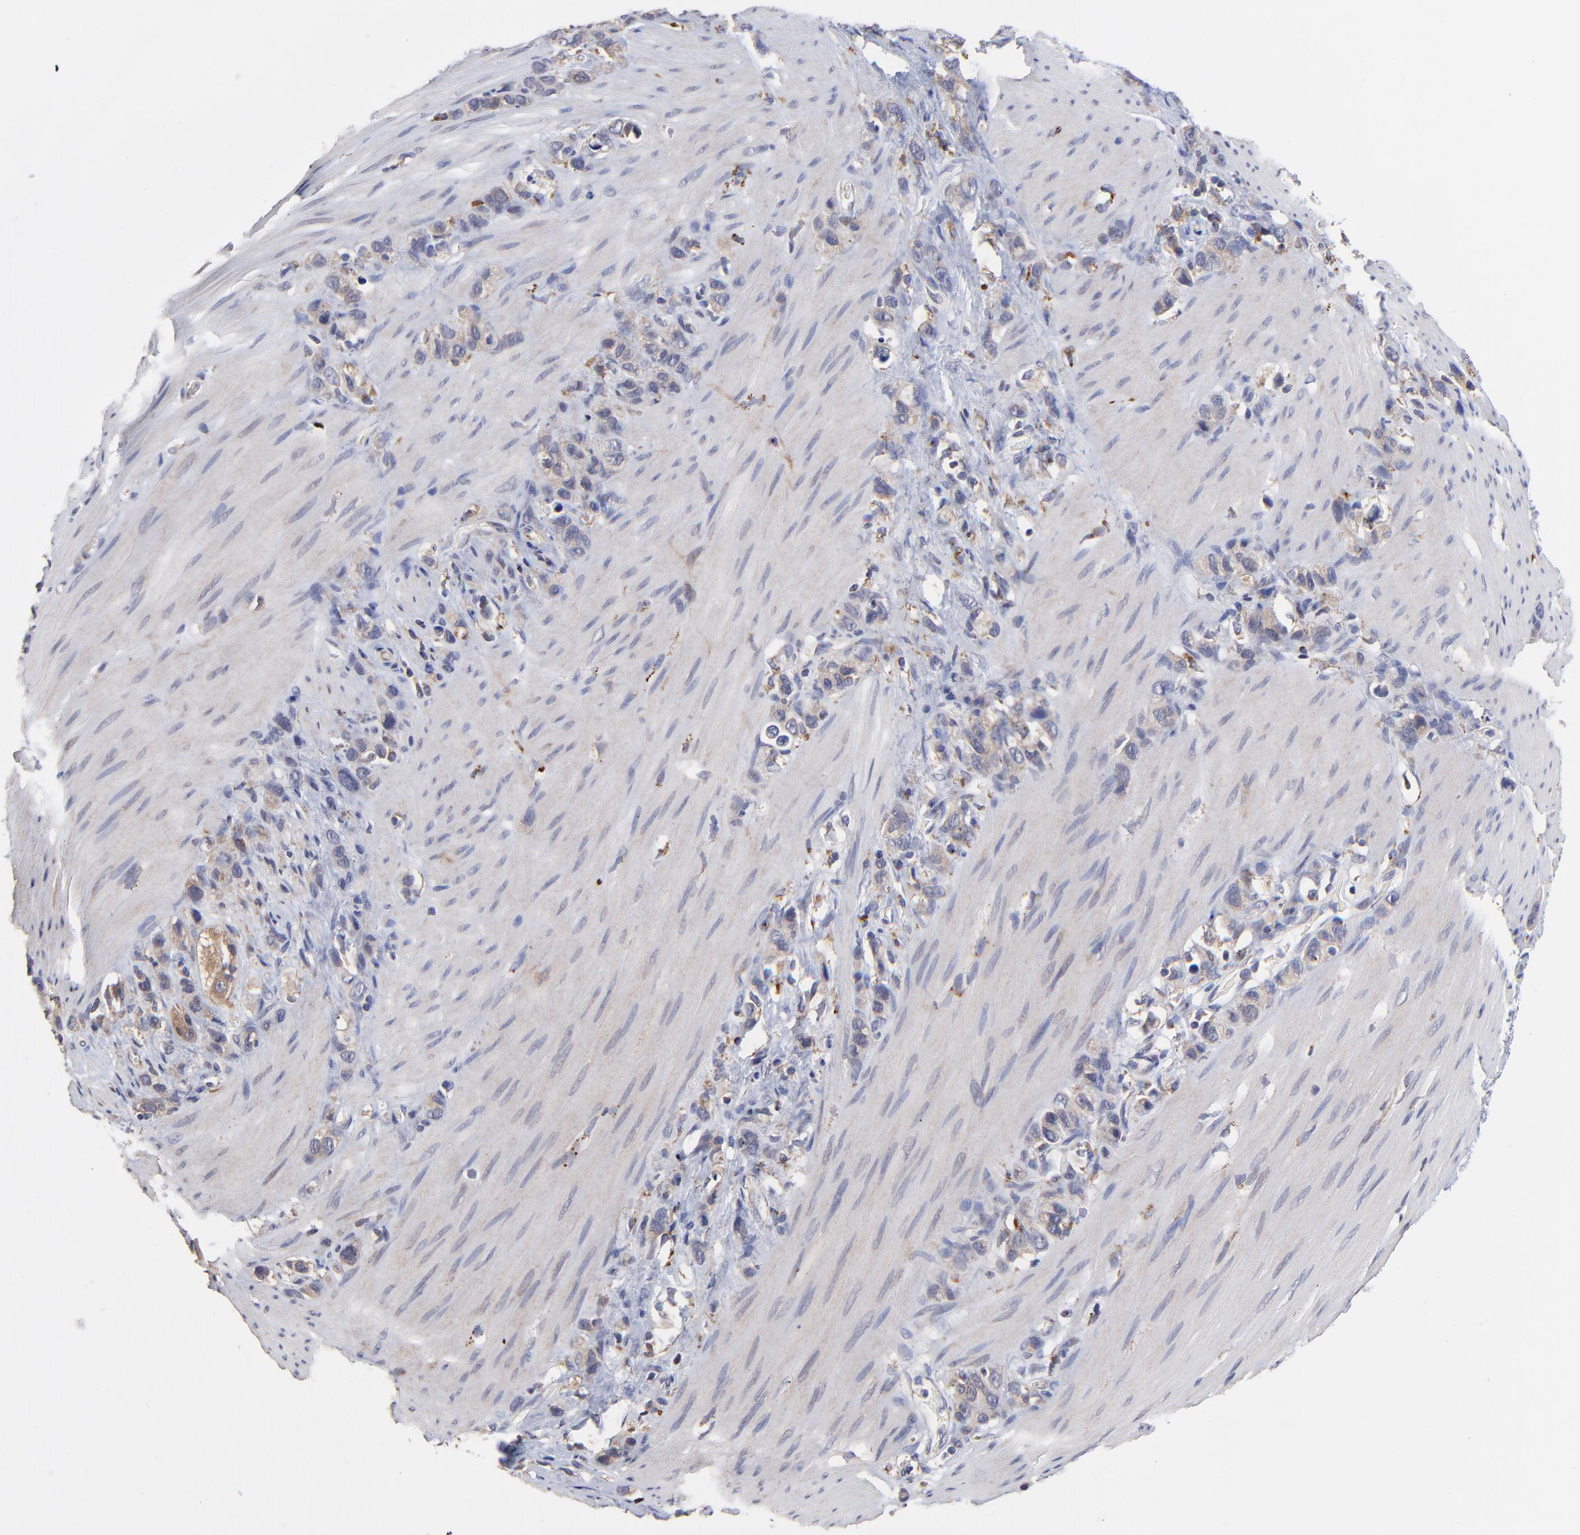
{"staining": {"intensity": "weak", "quantity": "25%-75%", "location": "cytoplasmic/membranous"}, "tissue": "stomach cancer", "cell_type": "Tumor cells", "image_type": "cancer", "snomed": [{"axis": "morphology", "description": "Normal tissue, NOS"}, {"axis": "morphology", "description": "Adenocarcinoma, NOS"}, {"axis": "morphology", "description": "Adenocarcinoma, High grade"}, {"axis": "topography", "description": "Stomach, upper"}, {"axis": "topography", "description": "Stomach"}], "caption": "A photomicrograph showing weak cytoplasmic/membranous staining in about 25%-75% of tumor cells in stomach adenocarcinoma, as visualized by brown immunohistochemical staining.", "gene": "PDE4B", "patient": {"sex": "female", "age": 65}}